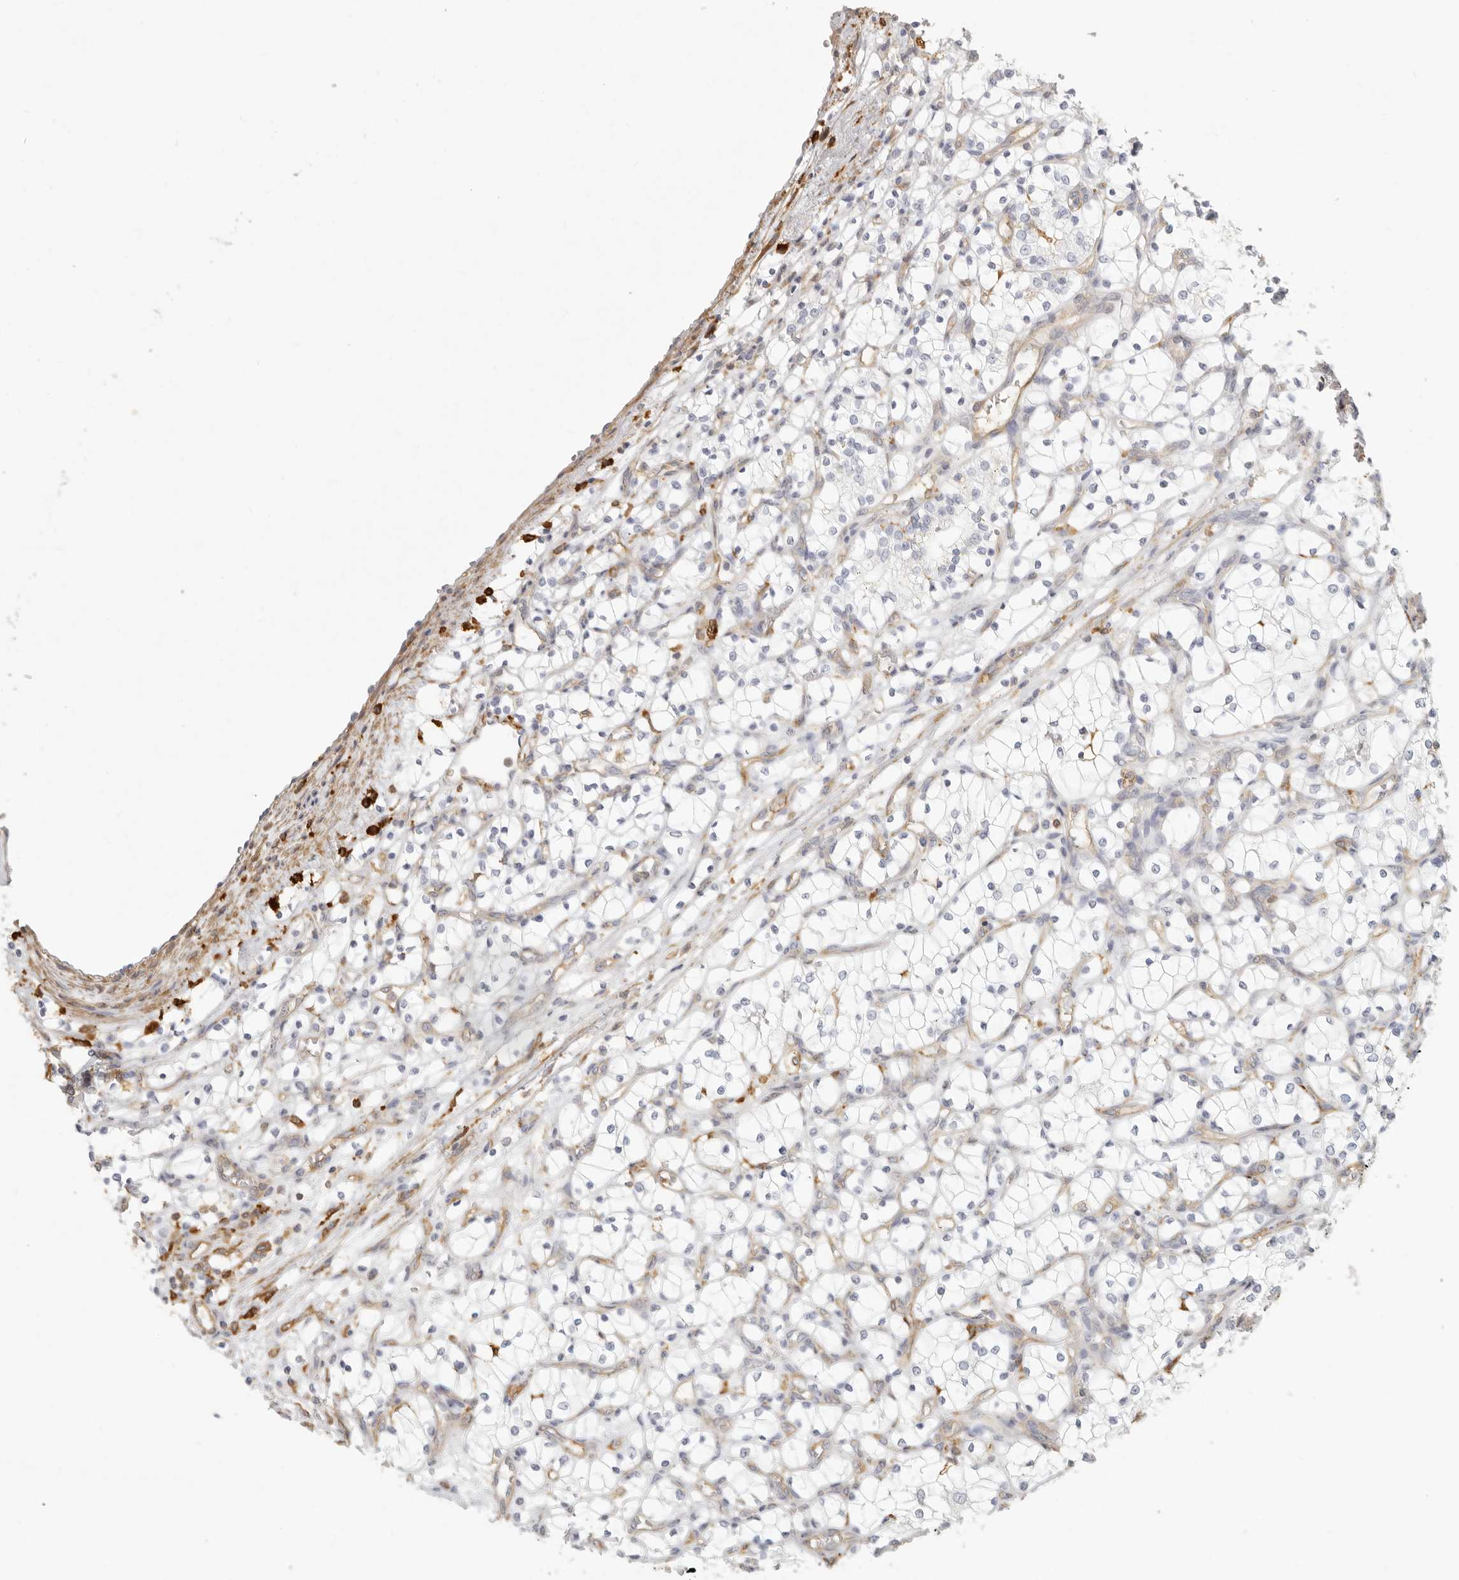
{"staining": {"intensity": "negative", "quantity": "none", "location": "none"}, "tissue": "renal cancer", "cell_type": "Tumor cells", "image_type": "cancer", "snomed": [{"axis": "morphology", "description": "Adenocarcinoma, NOS"}, {"axis": "topography", "description": "Kidney"}], "caption": "Immunohistochemistry (IHC) photomicrograph of neoplastic tissue: renal adenocarcinoma stained with DAB displays no significant protein staining in tumor cells.", "gene": "NIBAN1", "patient": {"sex": "female", "age": 69}}